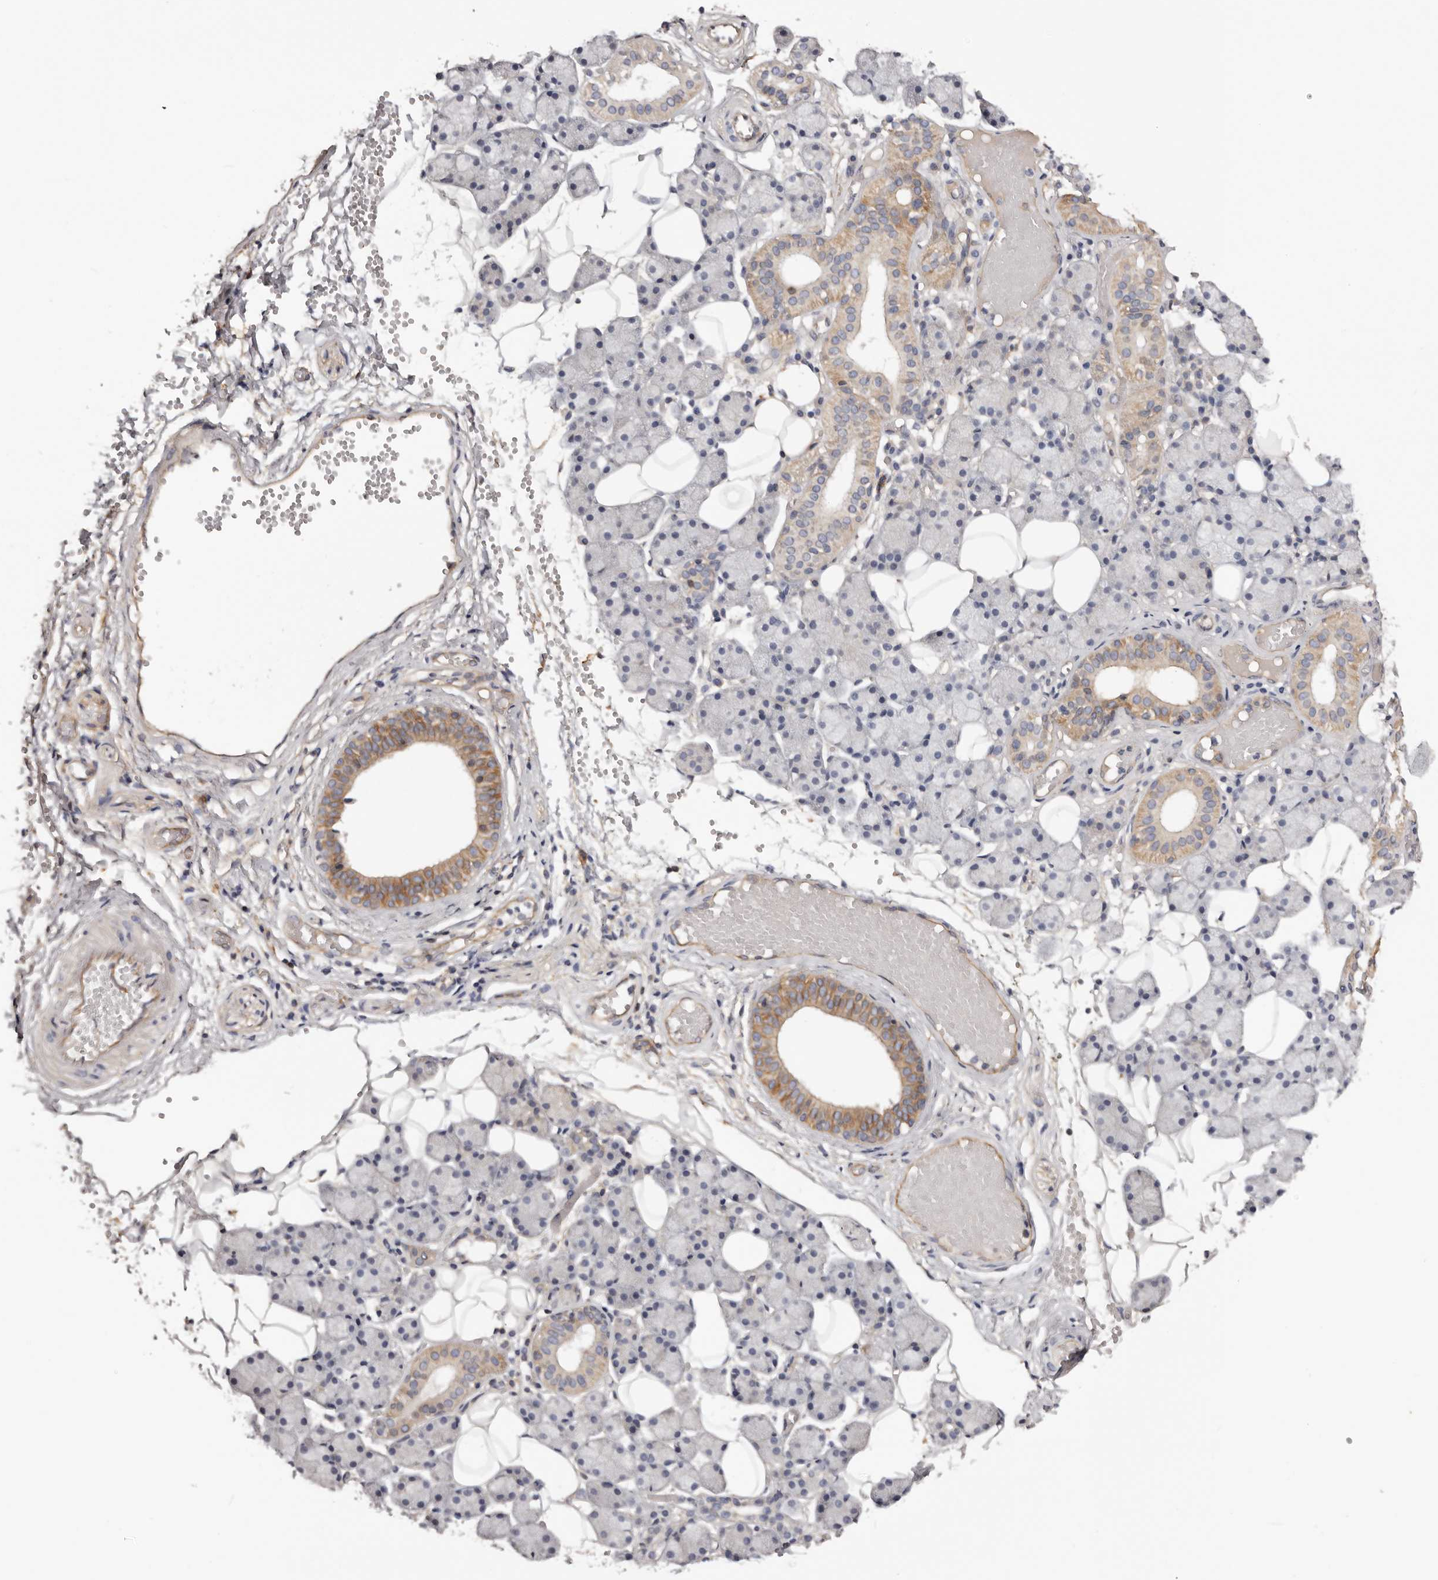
{"staining": {"intensity": "moderate", "quantity": "<25%", "location": "cytoplasmic/membranous"}, "tissue": "salivary gland", "cell_type": "Glandular cells", "image_type": "normal", "snomed": [{"axis": "morphology", "description": "Normal tissue, NOS"}, {"axis": "topography", "description": "Salivary gland"}], "caption": "Normal salivary gland was stained to show a protein in brown. There is low levels of moderate cytoplasmic/membranous positivity in approximately <25% of glandular cells. The staining is performed using DAB (3,3'-diaminobenzidine) brown chromogen to label protein expression. The nuclei are counter-stained blue using hematoxylin.", "gene": "DMRT2", "patient": {"sex": "female", "age": 33}}